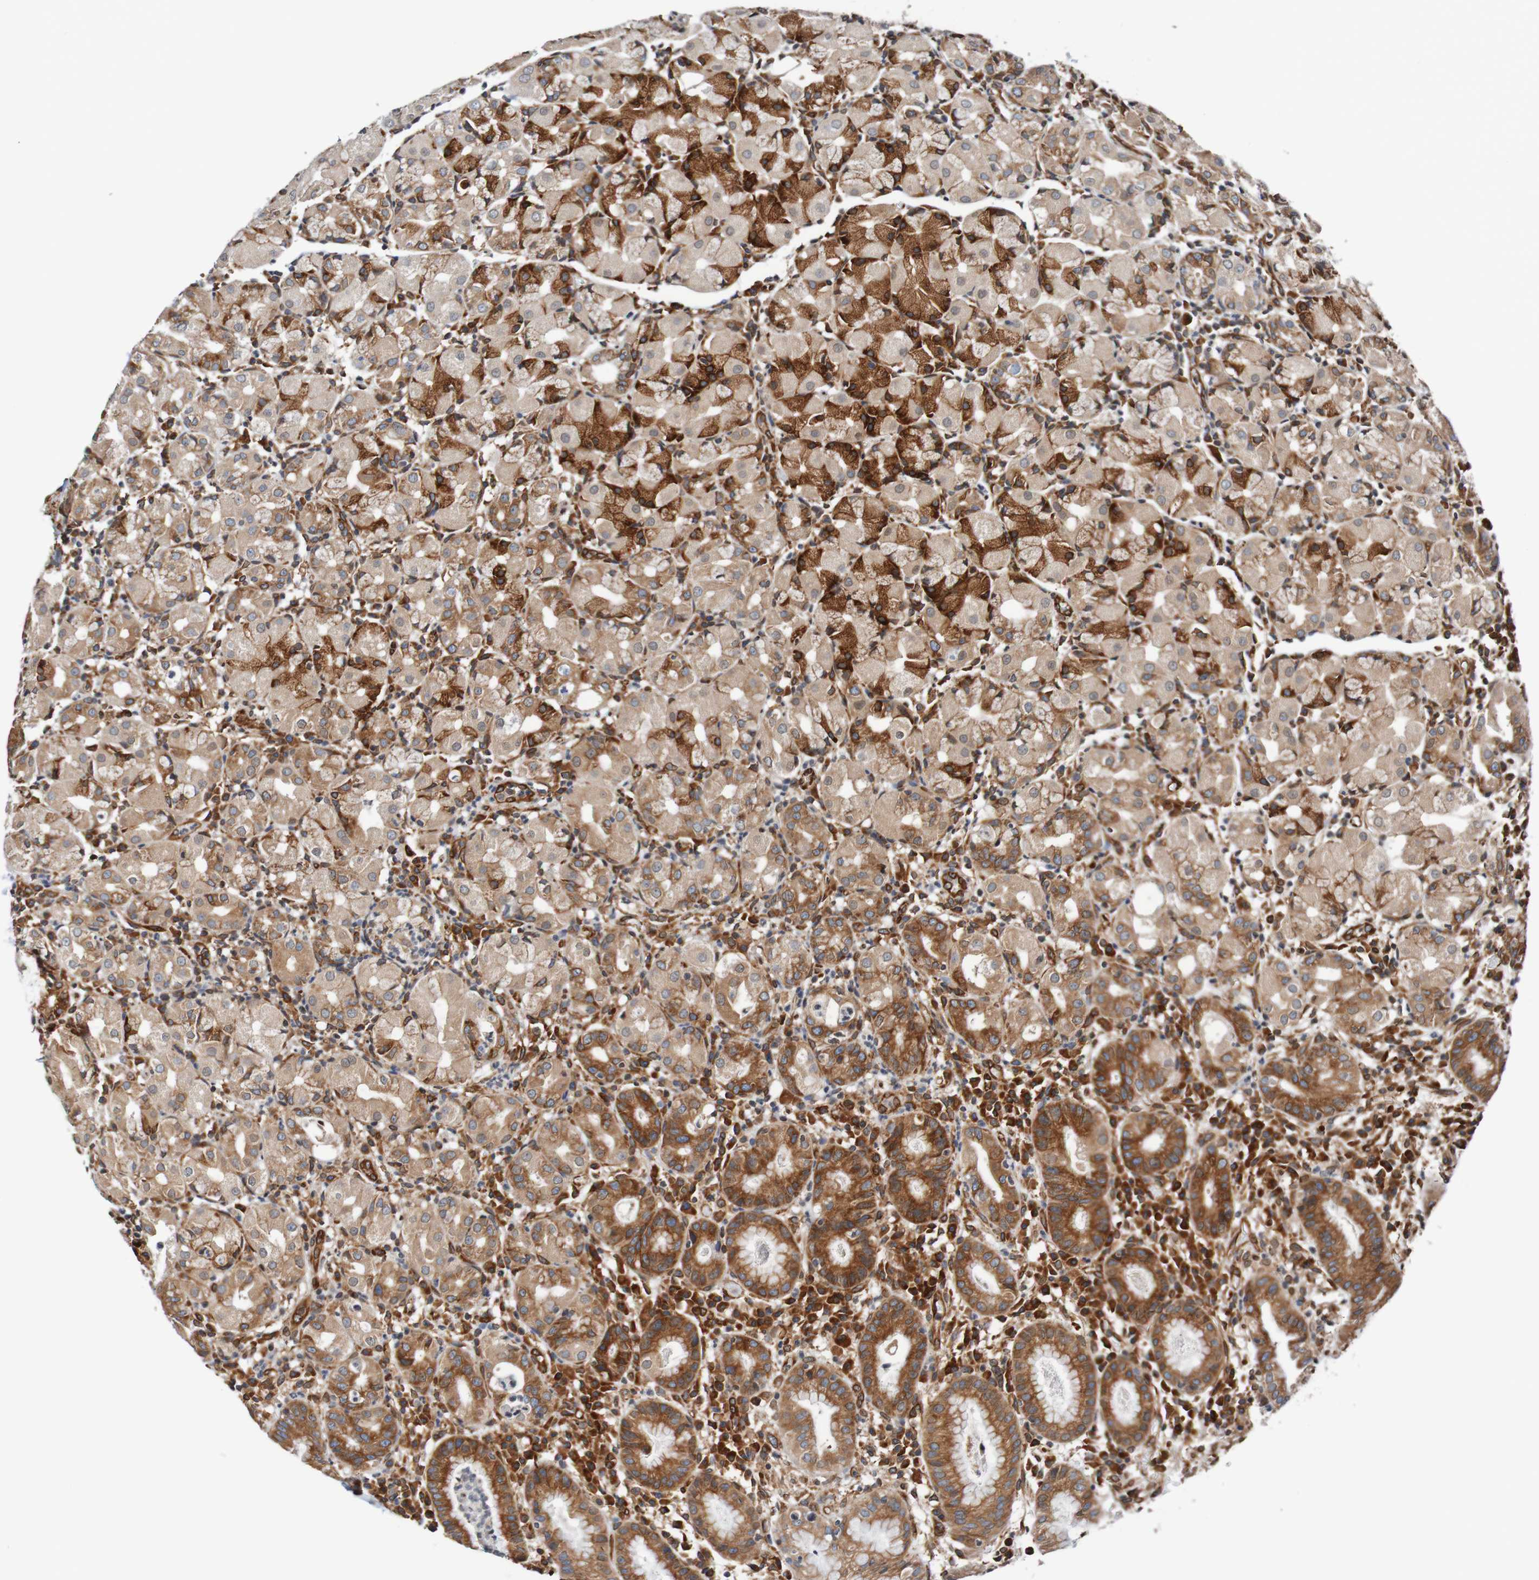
{"staining": {"intensity": "strong", "quantity": ">75%", "location": "cytoplasmic/membranous,nuclear"}, "tissue": "stomach", "cell_type": "Glandular cells", "image_type": "normal", "snomed": [{"axis": "morphology", "description": "Normal tissue, NOS"}, {"axis": "topography", "description": "Stomach"}, {"axis": "topography", "description": "Stomach, lower"}], "caption": "This photomicrograph demonstrates immunohistochemistry staining of normal human stomach, with high strong cytoplasmic/membranous,nuclear positivity in approximately >75% of glandular cells.", "gene": "TMEM109", "patient": {"sex": "female", "age": 75}}